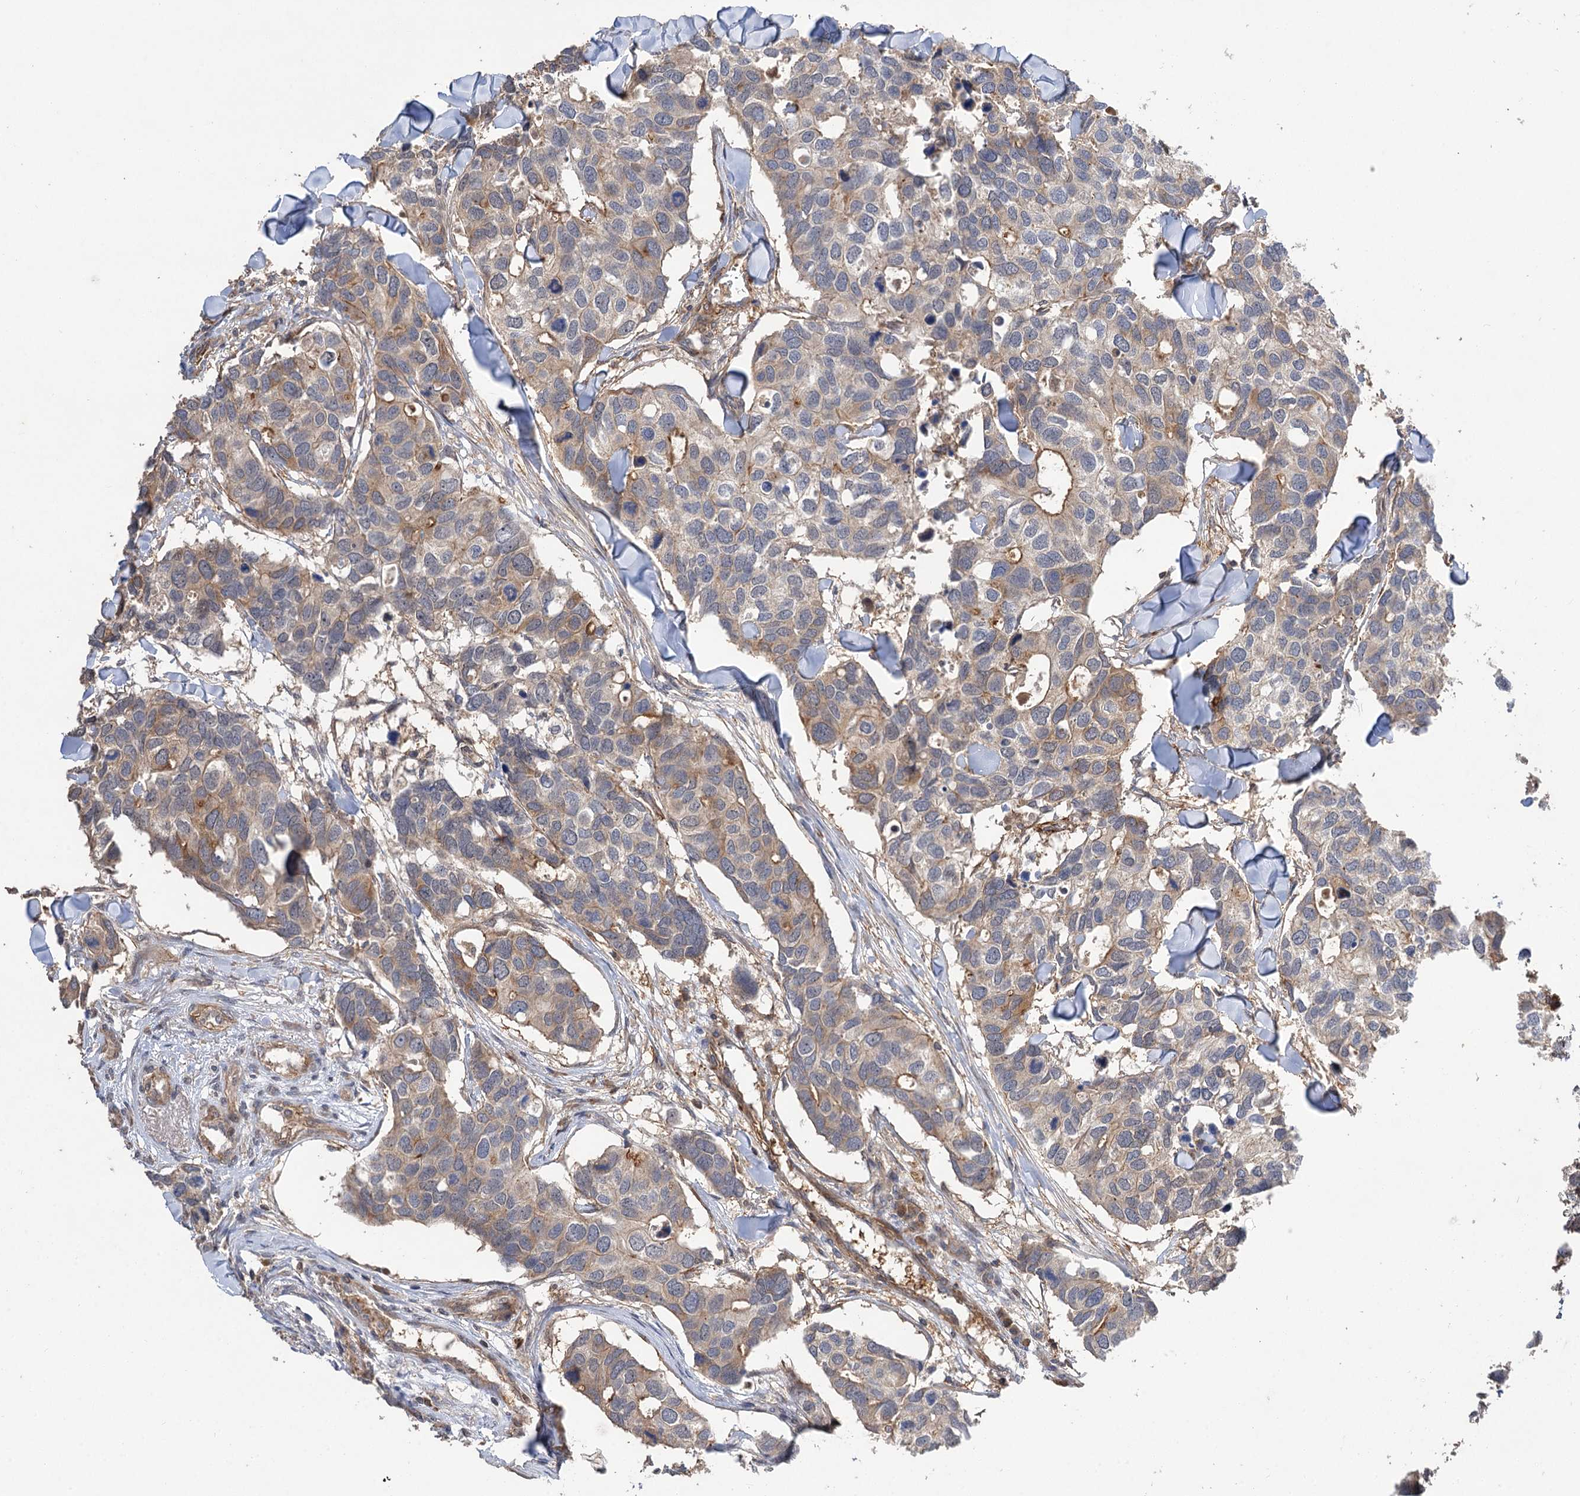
{"staining": {"intensity": "moderate", "quantity": "25%-75%", "location": "cytoplasmic/membranous"}, "tissue": "breast cancer", "cell_type": "Tumor cells", "image_type": "cancer", "snomed": [{"axis": "morphology", "description": "Duct carcinoma"}, {"axis": "topography", "description": "Breast"}], "caption": "IHC (DAB) staining of intraductal carcinoma (breast) exhibits moderate cytoplasmic/membranous protein expression in approximately 25%-75% of tumor cells.", "gene": "FBXW8", "patient": {"sex": "female", "age": 83}}